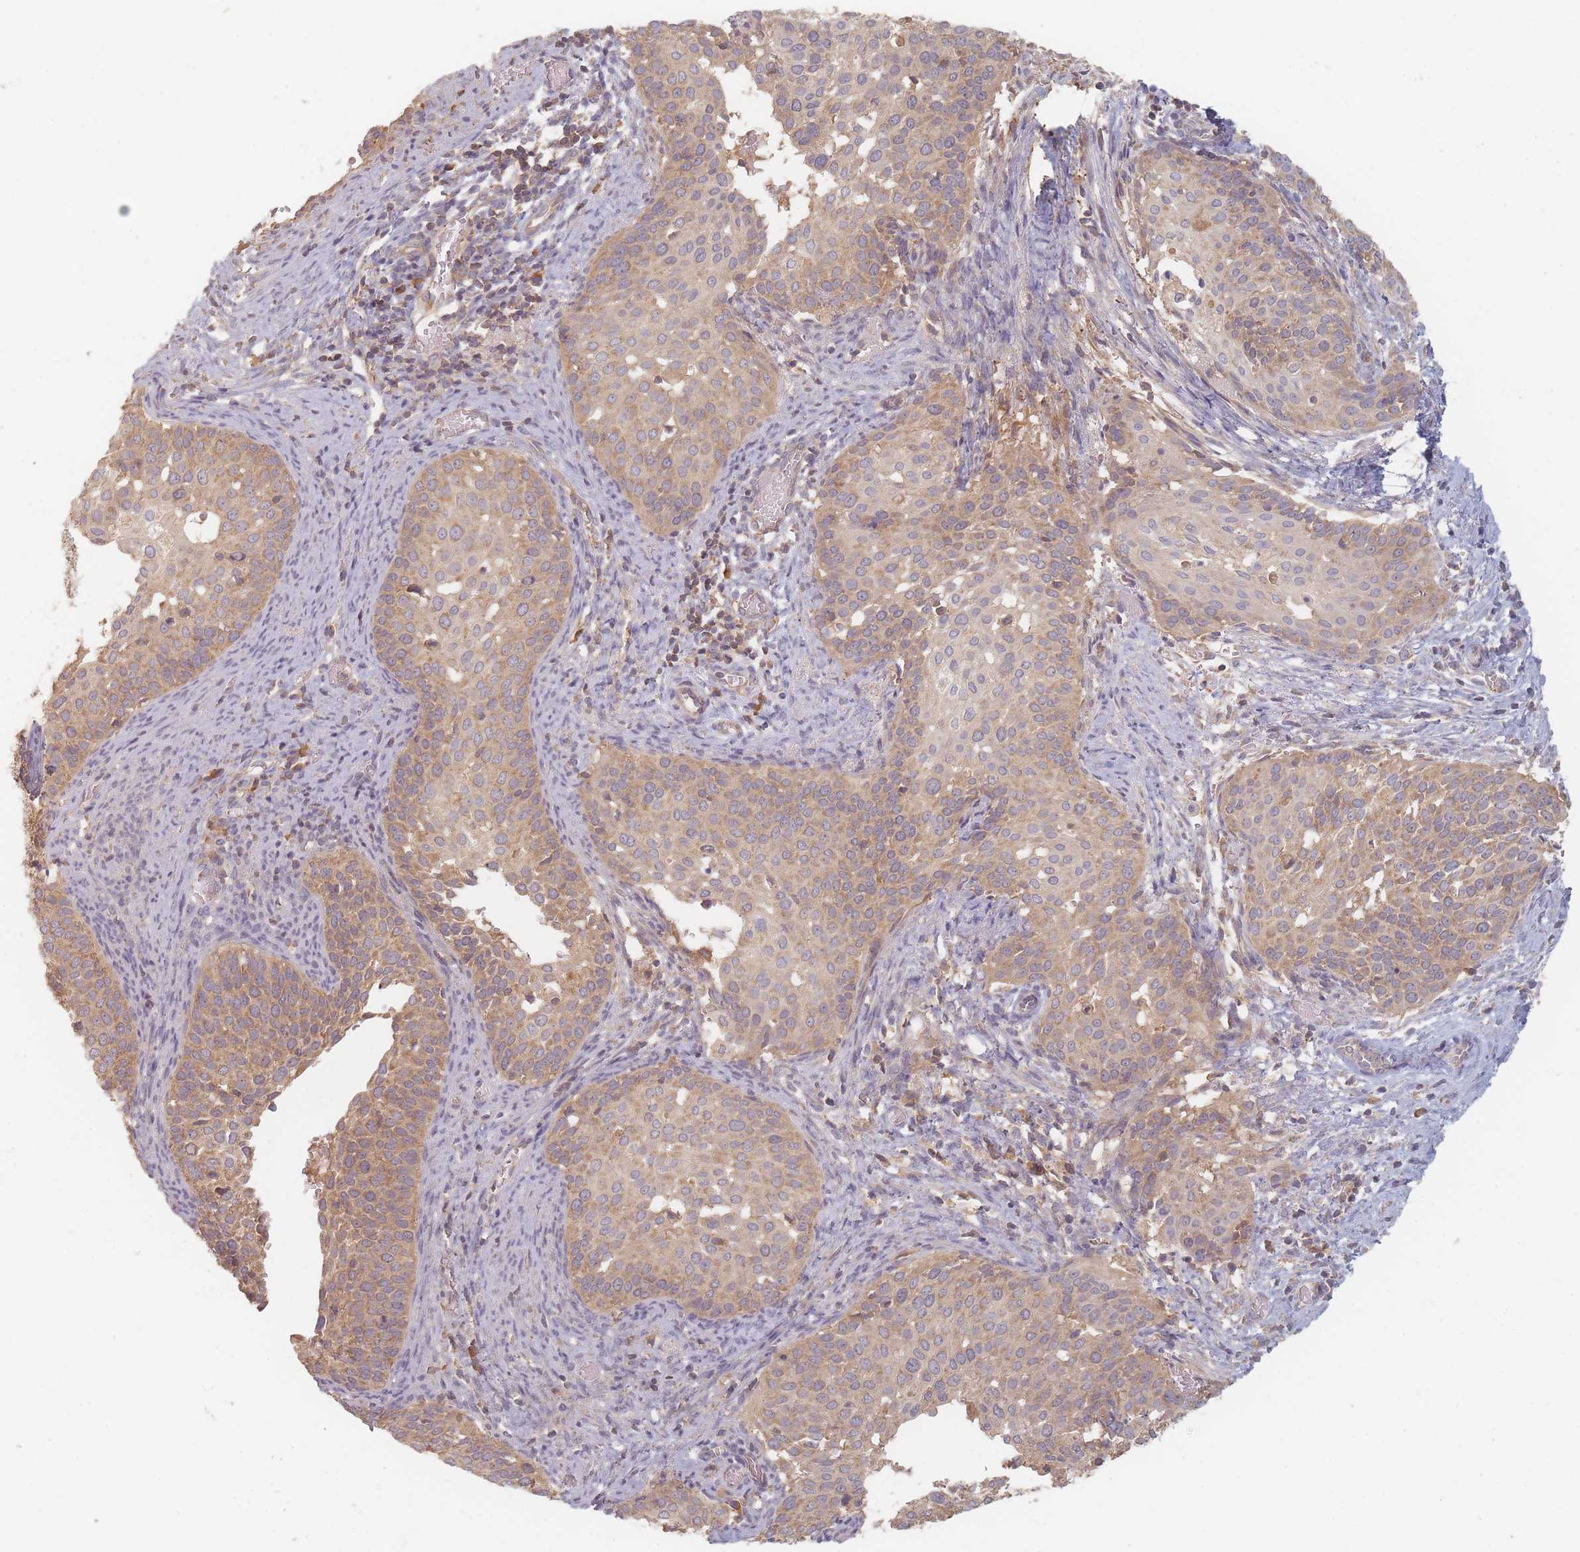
{"staining": {"intensity": "moderate", "quantity": "25%-75%", "location": "cytoplasmic/membranous"}, "tissue": "cervical cancer", "cell_type": "Tumor cells", "image_type": "cancer", "snomed": [{"axis": "morphology", "description": "Squamous cell carcinoma, NOS"}, {"axis": "topography", "description": "Cervix"}], "caption": "Squamous cell carcinoma (cervical) stained with DAB immunohistochemistry (IHC) exhibits medium levels of moderate cytoplasmic/membranous positivity in about 25%-75% of tumor cells.", "gene": "SLC35F3", "patient": {"sex": "female", "age": 44}}